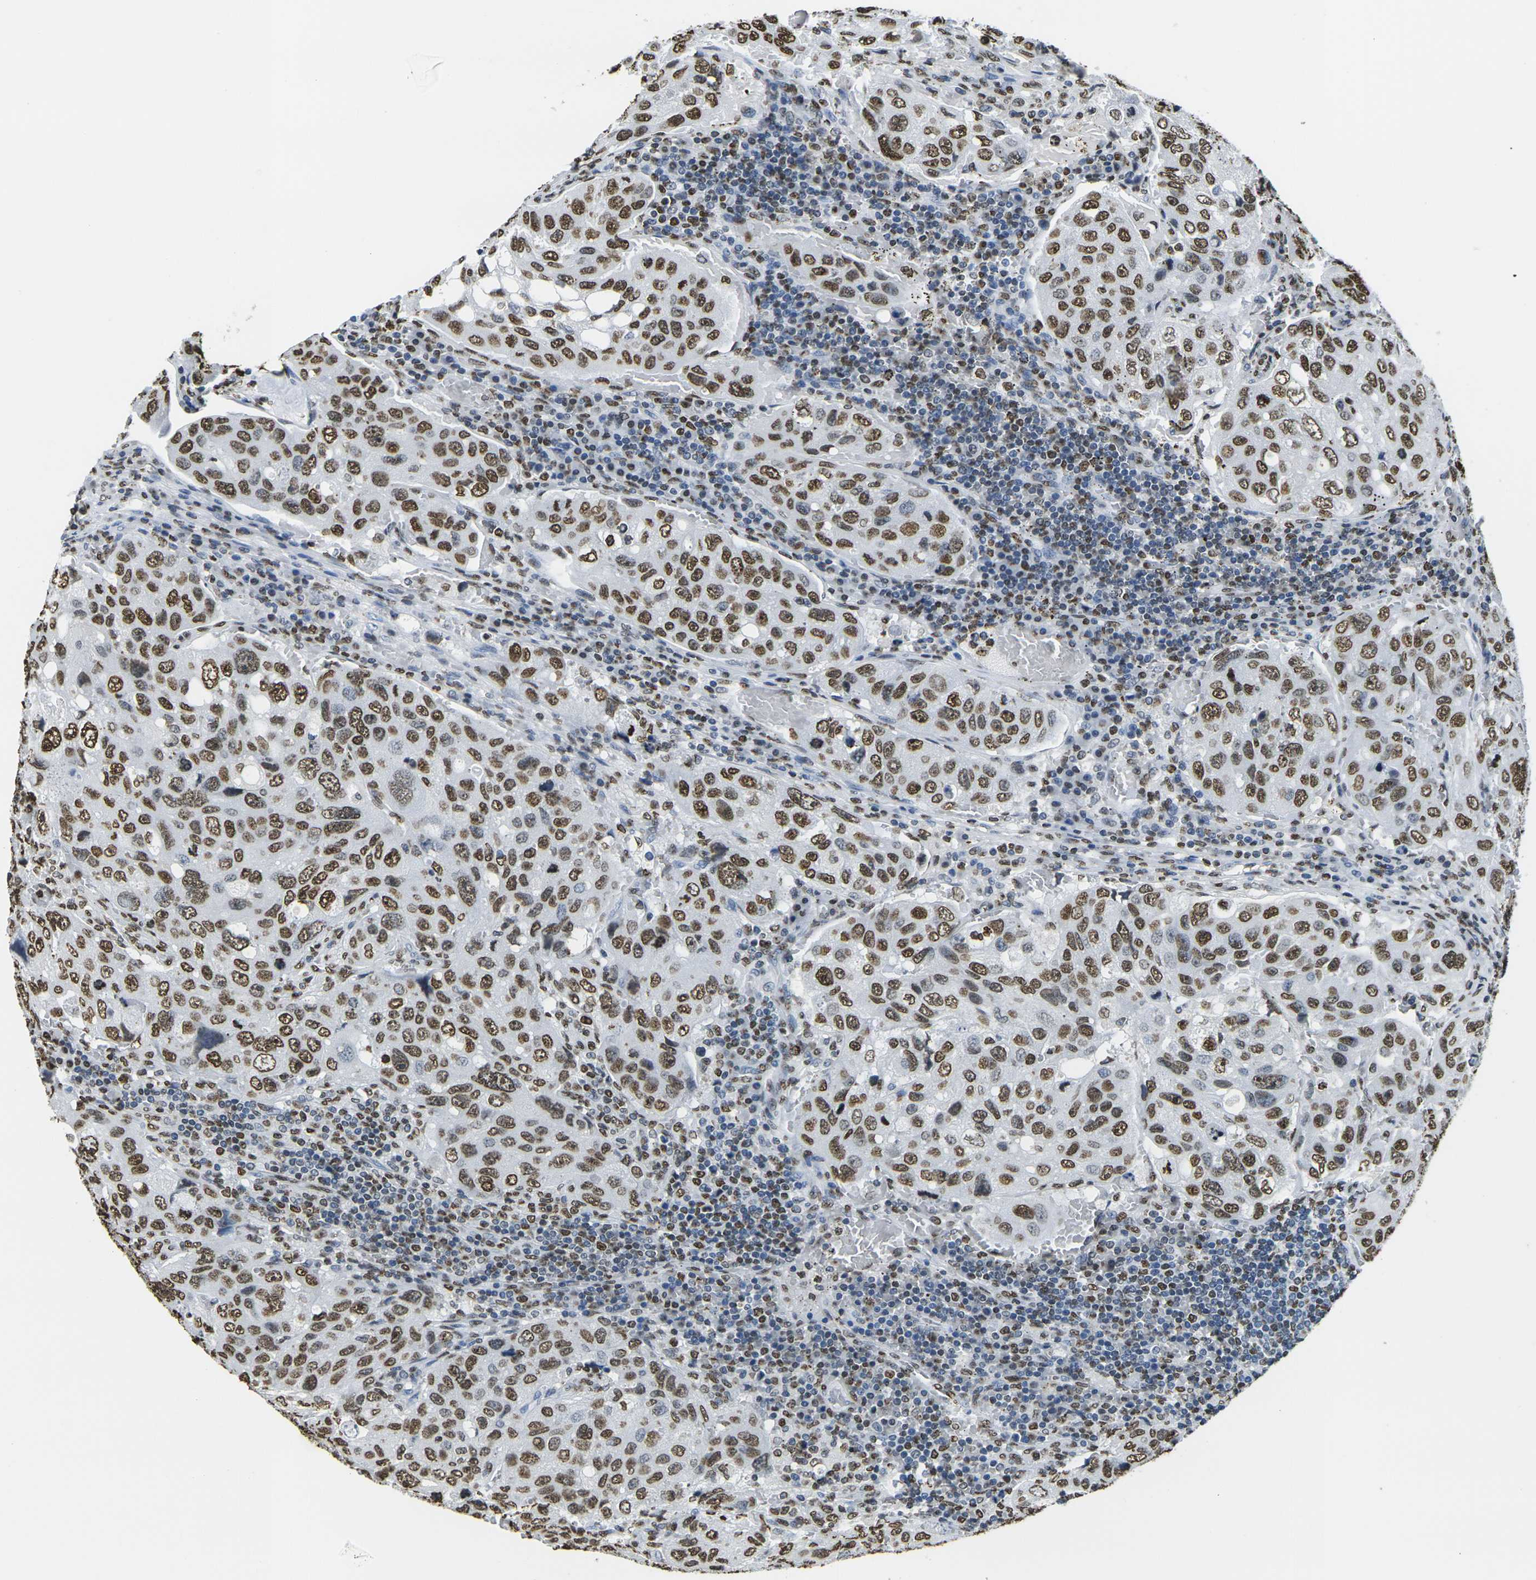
{"staining": {"intensity": "strong", "quantity": ">75%", "location": "nuclear"}, "tissue": "urothelial cancer", "cell_type": "Tumor cells", "image_type": "cancer", "snomed": [{"axis": "morphology", "description": "Urothelial carcinoma, High grade"}, {"axis": "topography", "description": "Lymph node"}, {"axis": "topography", "description": "Urinary bladder"}], "caption": "This is a photomicrograph of IHC staining of urothelial cancer, which shows strong staining in the nuclear of tumor cells.", "gene": "DRAXIN", "patient": {"sex": "male", "age": 51}}